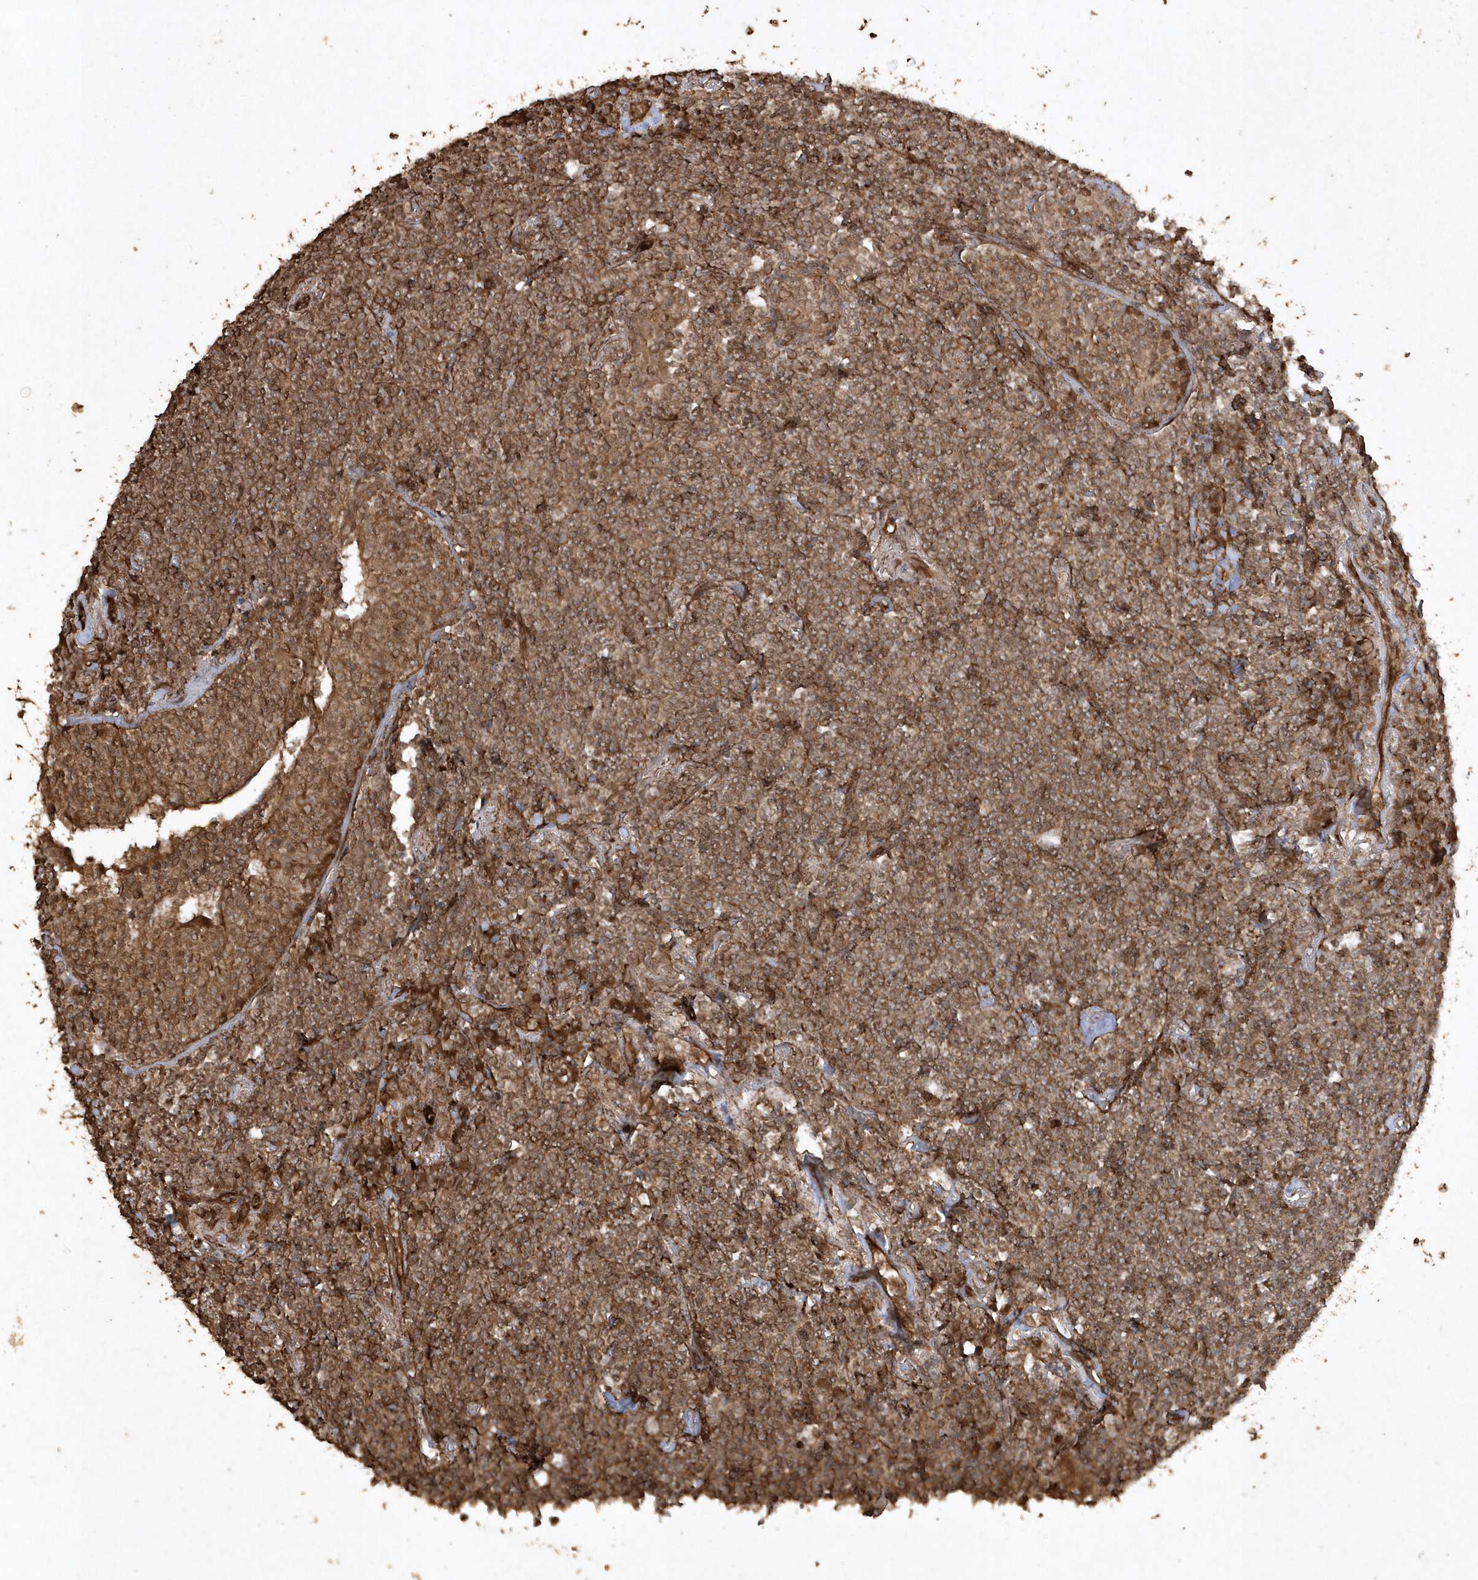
{"staining": {"intensity": "strong", "quantity": ">75%", "location": "cytoplasmic/membranous"}, "tissue": "lymphoma", "cell_type": "Tumor cells", "image_type": "cancer", "snomed": [{"axis": "morphology", "description": "Malignant lymphoma, non-Hodgkin's type, Low grade"}, {"axis": "topography", "description": "Lung"}], "caption": "A high-resolution histopathology image shows immunohistochemistry (IHC) staining of lymphoma, which reveals strong cytoplasmic/membranous expression in about >75% of tumor cells.", "gene": "AVPI1", "patient": {"sex": "female", "age": 71}}